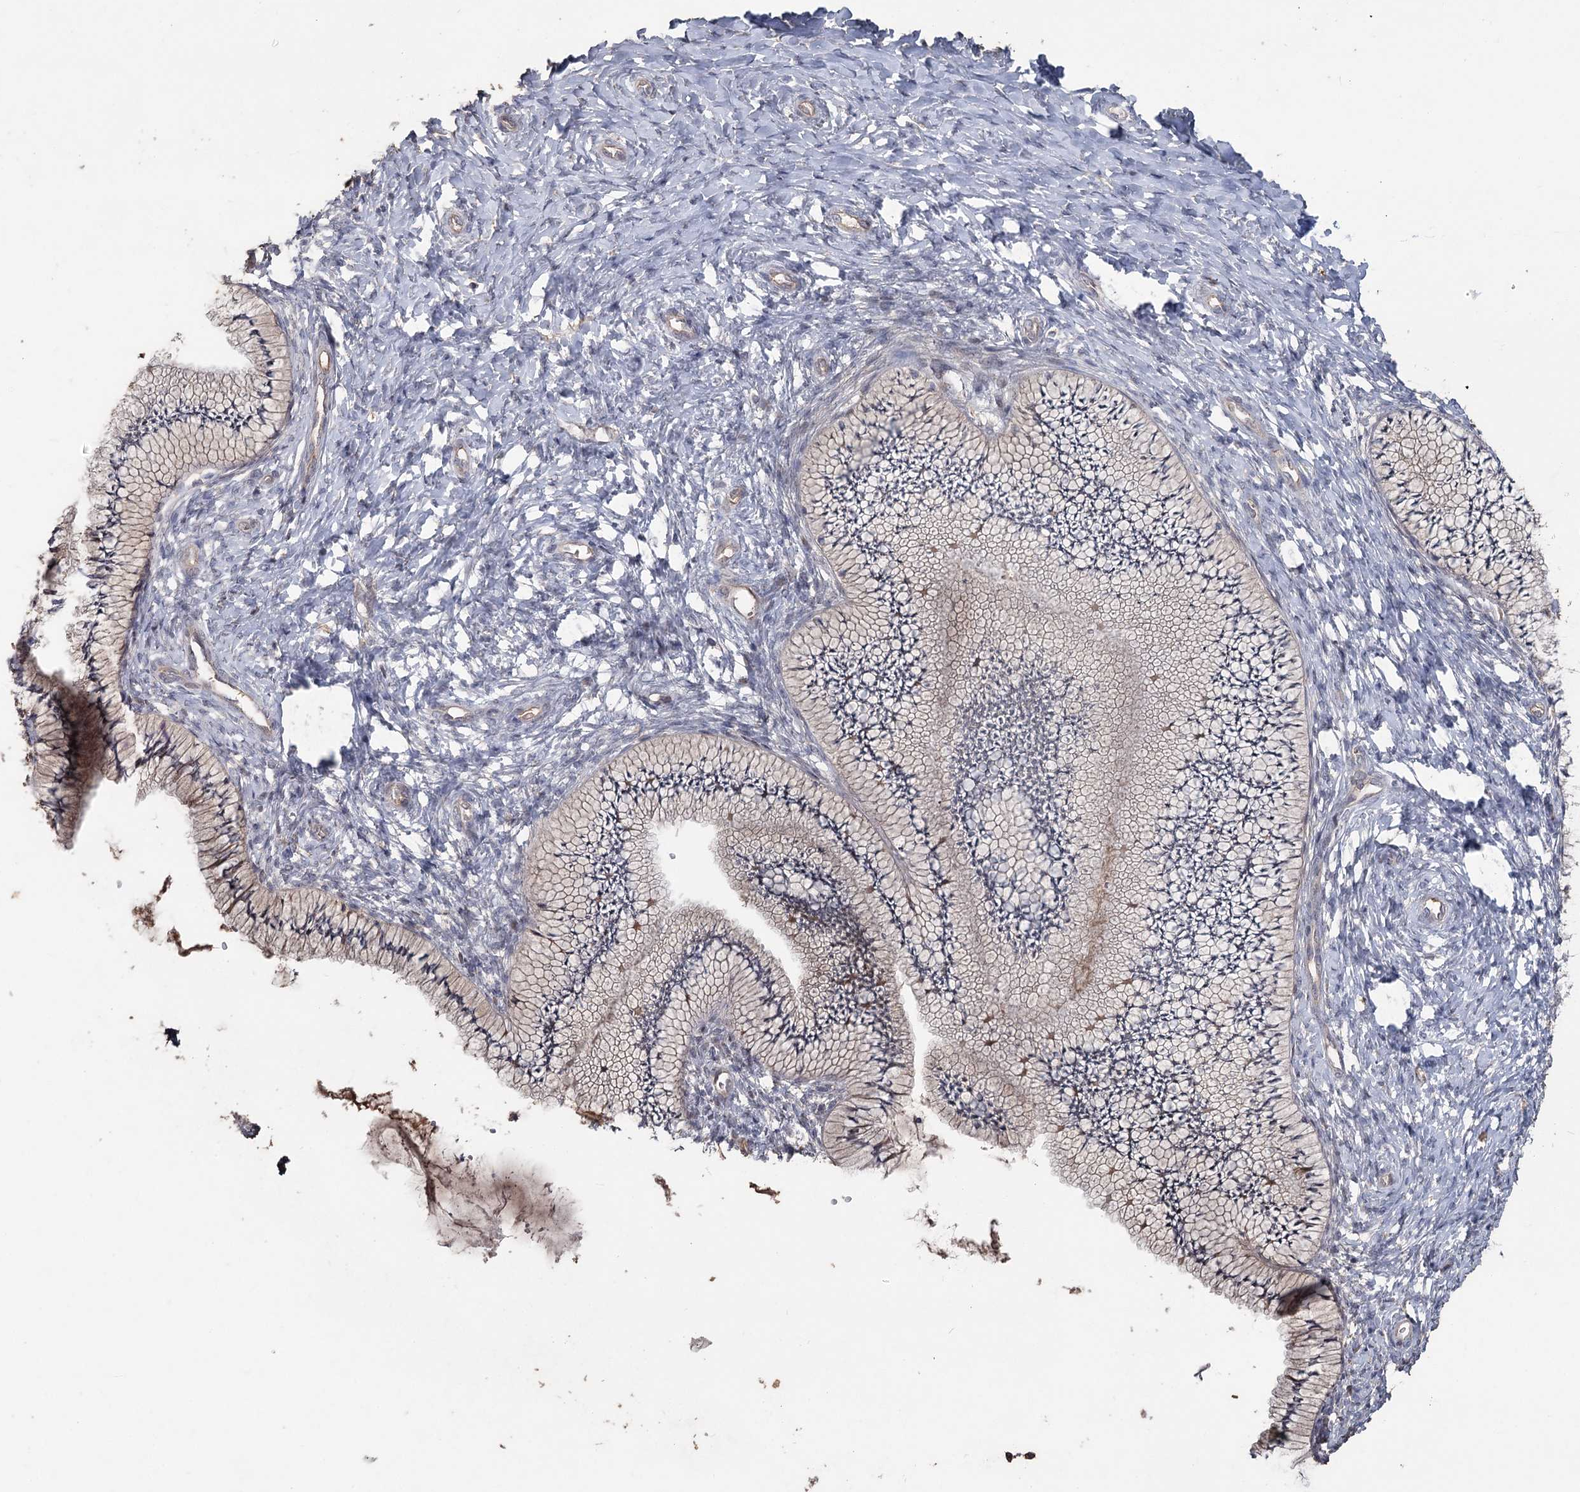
{"staining": {"intensity": "weak", "quantity": "25%-75%", "location": "cytoplasmic/membranous"}, "tissue": "cervix", "cell_type": "Glandular cells", "image_type": "normal", "snomed": [{"axis": "morphology", "description": "Normal tissue, NOS"}, {"axis": "topography", "description": "Cervix"}], "caption": "Glandular cells reveal low levels of weak cytoplasmic/membranous positivity in about 25%-75% of cells in normal human cervix.", "gene": "MAP3K13", "patient": {"sex": "female", "age": 36}}